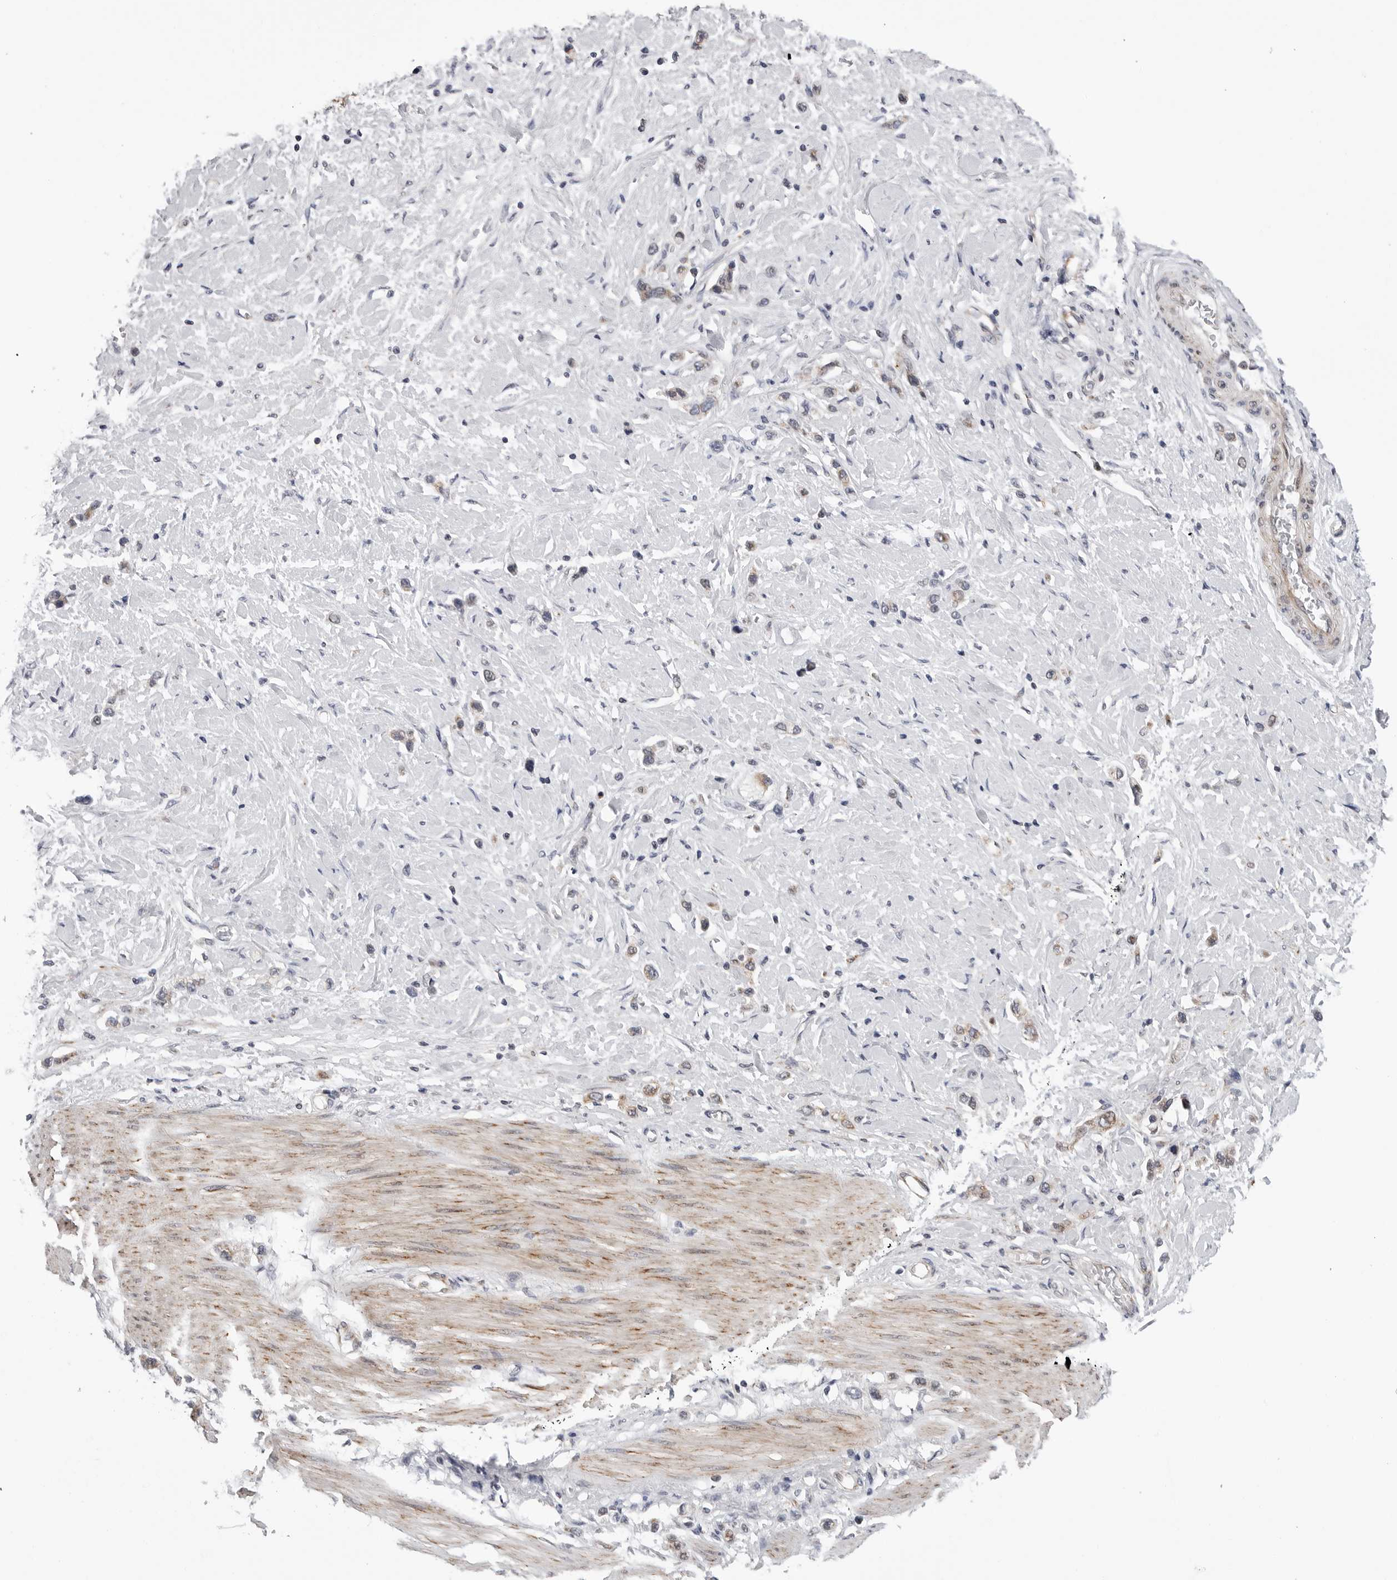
{"staining": {"intensity": "negative", "quantity": "none", "location": "none"}, "tissue": "stomach cancer", "cell_type": "Tumor cells", "image_type": "cancer", "snomed": [{"axis": "morphology", "description": "Adenocarcinoma, NOS"}, {"axis": "topography", "description": "Stomach"}], "caption": "High power microscopy histopathology image of an immunohistochemistry (IHC) histopathology image of stomach cancer, revealing no significant positivity in tumor cells. The staining is performed using DAB (3,3'-diaminobenzidine) brown chromogen with nuclei counter-stained in using hematoxylin.", "gene": "CDK20", "patient": {"sex": "female", "age": 65}}